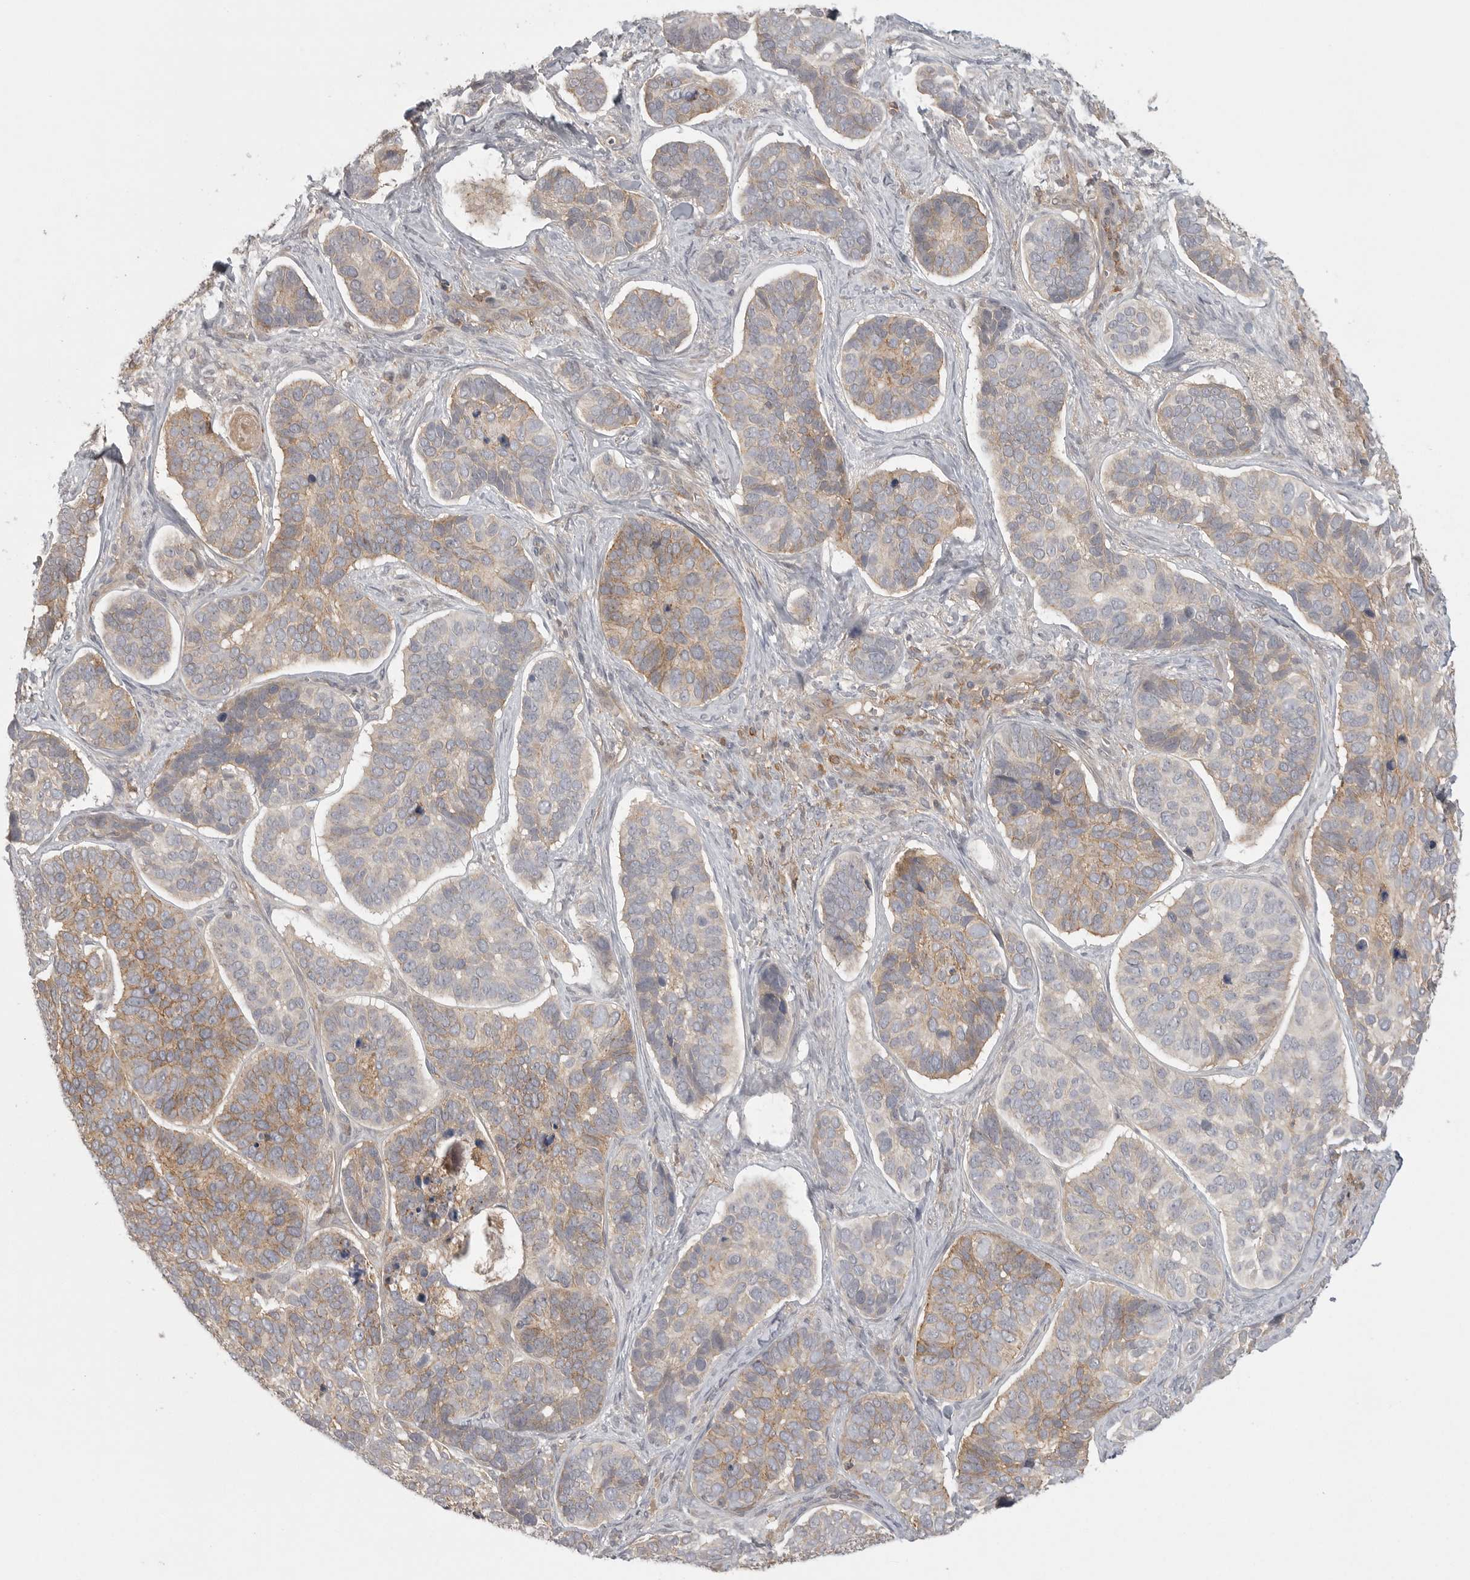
{"staining": {"intensity": "moderate", "quantity": "25%-75%", "location": "cytoplasmic/membranous"}, "tissue": "skin cancer", "cell_type": "Tumor cells", "image_type": "cancer", "snomed": [{"axis": "morphology", "description": "Basal cell carcinoma"}, {"axis": "topography", "description": "Skin"}], "caption": "IHC photomicrograph of neoplastic tissue: human skin basal cell carcinoma stained using IHC displays medium levels of moderate protein expression localized specifically in the cytoplasmic/membranous of tumor cells, appearing as a cytoplasmic/membranous brown color.", "gene": "DBNL", "patient": {"sex": "male", "age": 62}}